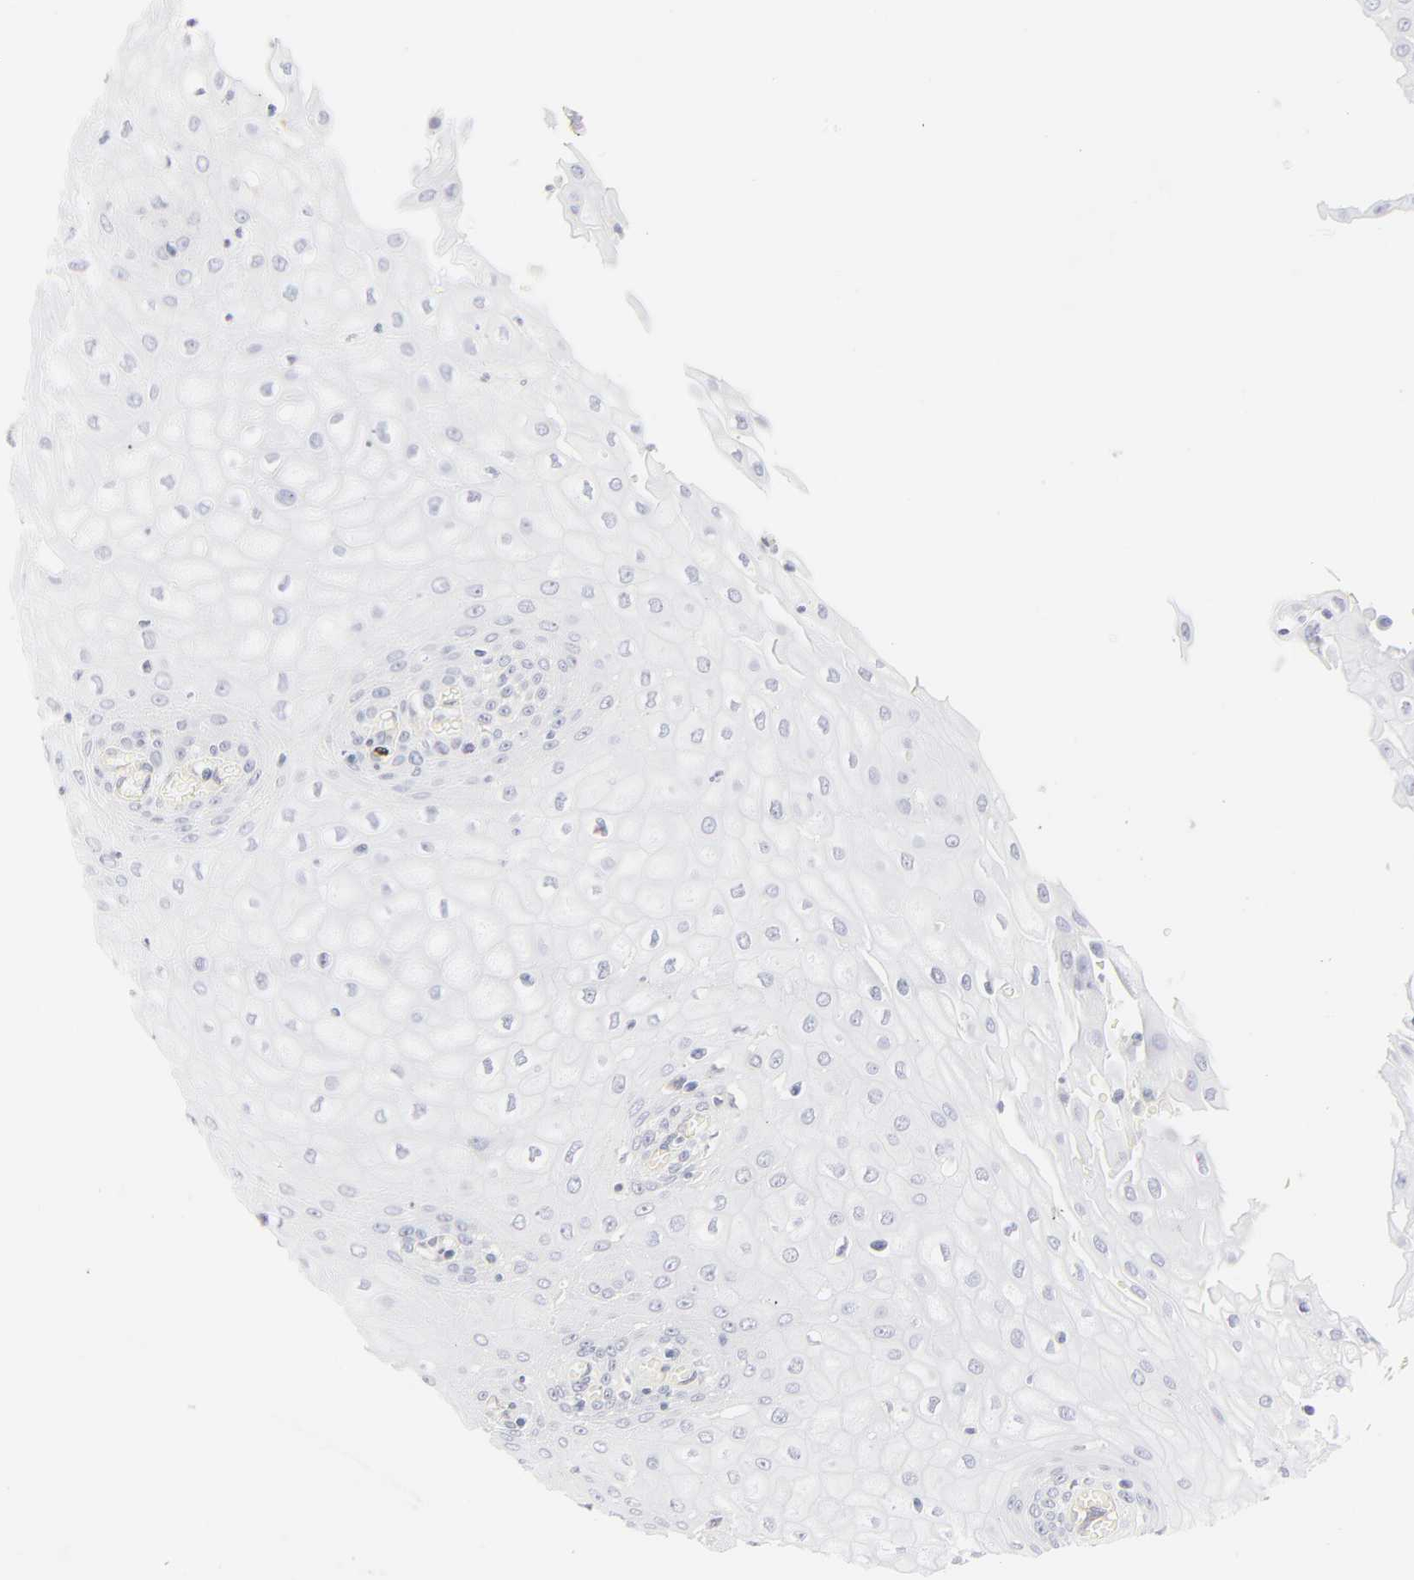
{"staining": {"intensity": "negative", "quantity": "none", "location": "none"}, "tissue": "esophagus", "cell_type": "Squamous epithelial cells", "image_type": "normal", "snomed": [{"axis": "morphology", "description": "Normal tissue, NOS"}, {"axis": "morphology", "description": "Squamous cell carcinoma, NOS"}, {"axis": "topography", "description": "Esophagus"}], "caption": "A photomicrograph of esophagus stained for a protein exhibits no brown staining in squamous epithelial cells. The staining was performed using DAB to visualize the protein expression in brown, while the nuclei were stained in blue with hematoxylin (Magnification: 20x).", "gene": "ITGA5", "patient": {"sex": "male", "age": 65}}